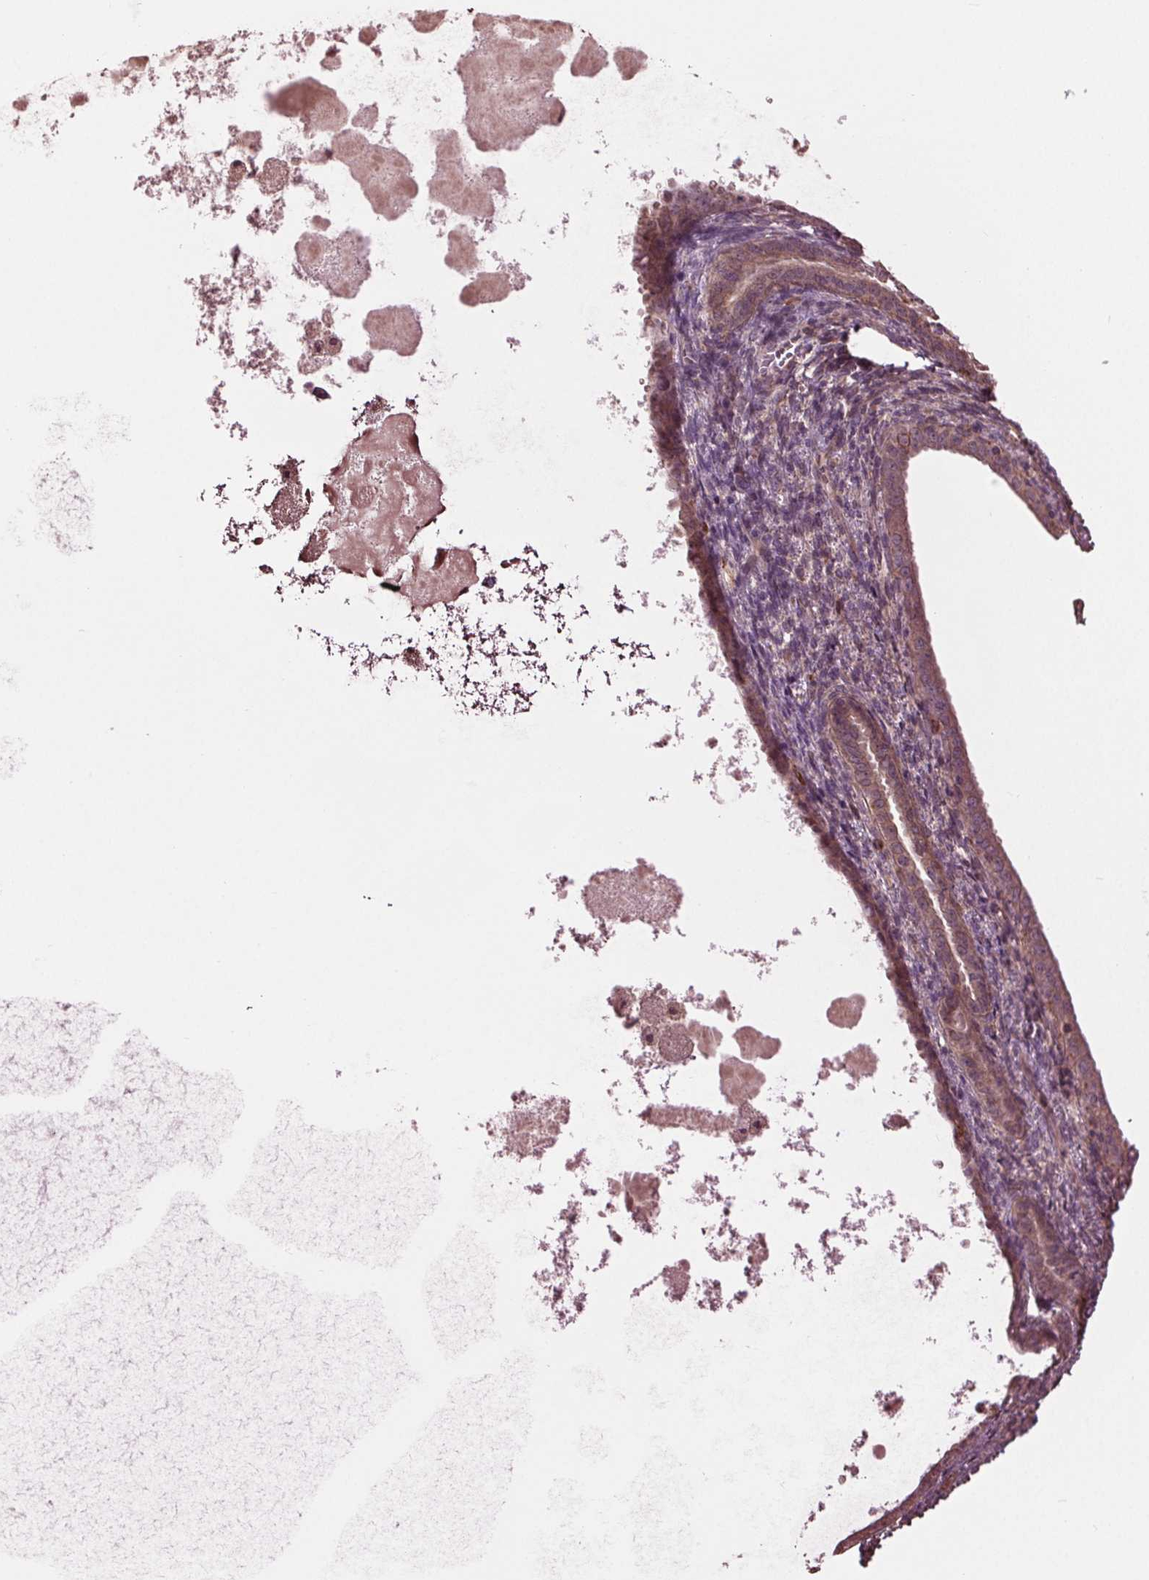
{"staining": {"intensity": "moderate", "quantity": ">75%", "location": "cytoplasmic/membranous"}, "tissue": "endometrial cancer", "cell_type": "Tumor cells", "image_type": "cancer", "snomed": [{"axis": "morphology", "description": "Adenocarcinoma, NOS"}, {"axis": "topography", "description": "Endometrium"}], "caption": "Protein analysis of endometrial adenocarcinoma tissue exhibits moderate cytoplasmic/membranous expression in approximately >75% of tumor cells. (DAB = brown stain, brightfield microscopy at high magnification).", "gene": "RNPEP", "patient": {"sex": "female", "age": 86}}